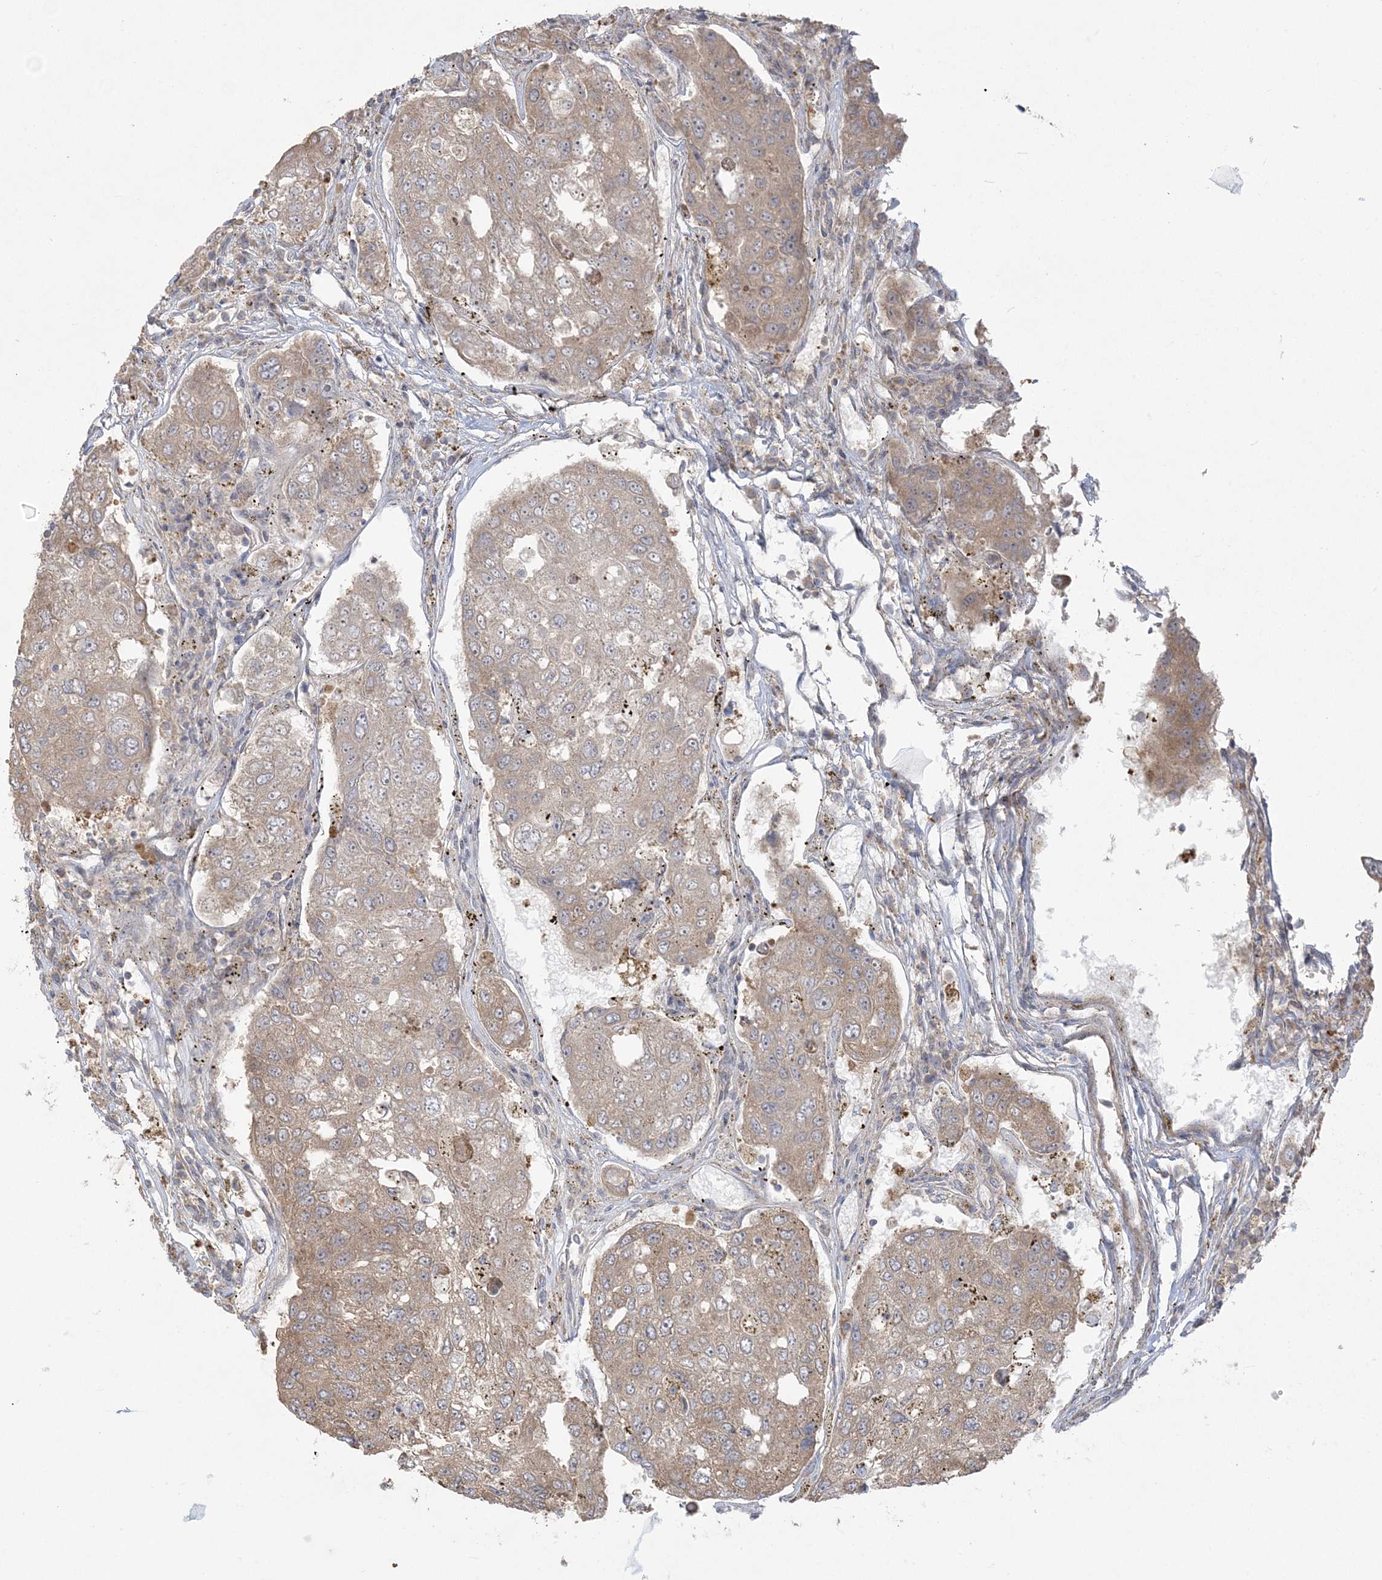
{"staining": {"intensity": "moderate", "quantity": "25%-75%", "location": "cytoplasmic/membranous"}, "tissue": "urothelial cancer", "cell_type": "Tumor cells", "image_type": "cancer", "snomed": [{"axis": "morphology", "description": "Urothelial carcinoma, High grade"}, {"axis": "topography", "description": "Lymph node"}, {"axis": "topography", "description": "Urinary bladder"}], "caption": "An immunohistochemistry (IHC) histopathology image of neoplastic tissue is shown. Protein staining in brown highlights moderate cytoplasmic/membranous positivity in urothelial carcinoma (high-grade) within tumor cells. (brown staining indicates protein expression, while blue staining denotes nuclei).", "gene": "ZC3H6", "patient": {"sex": "male", "age": 51}}